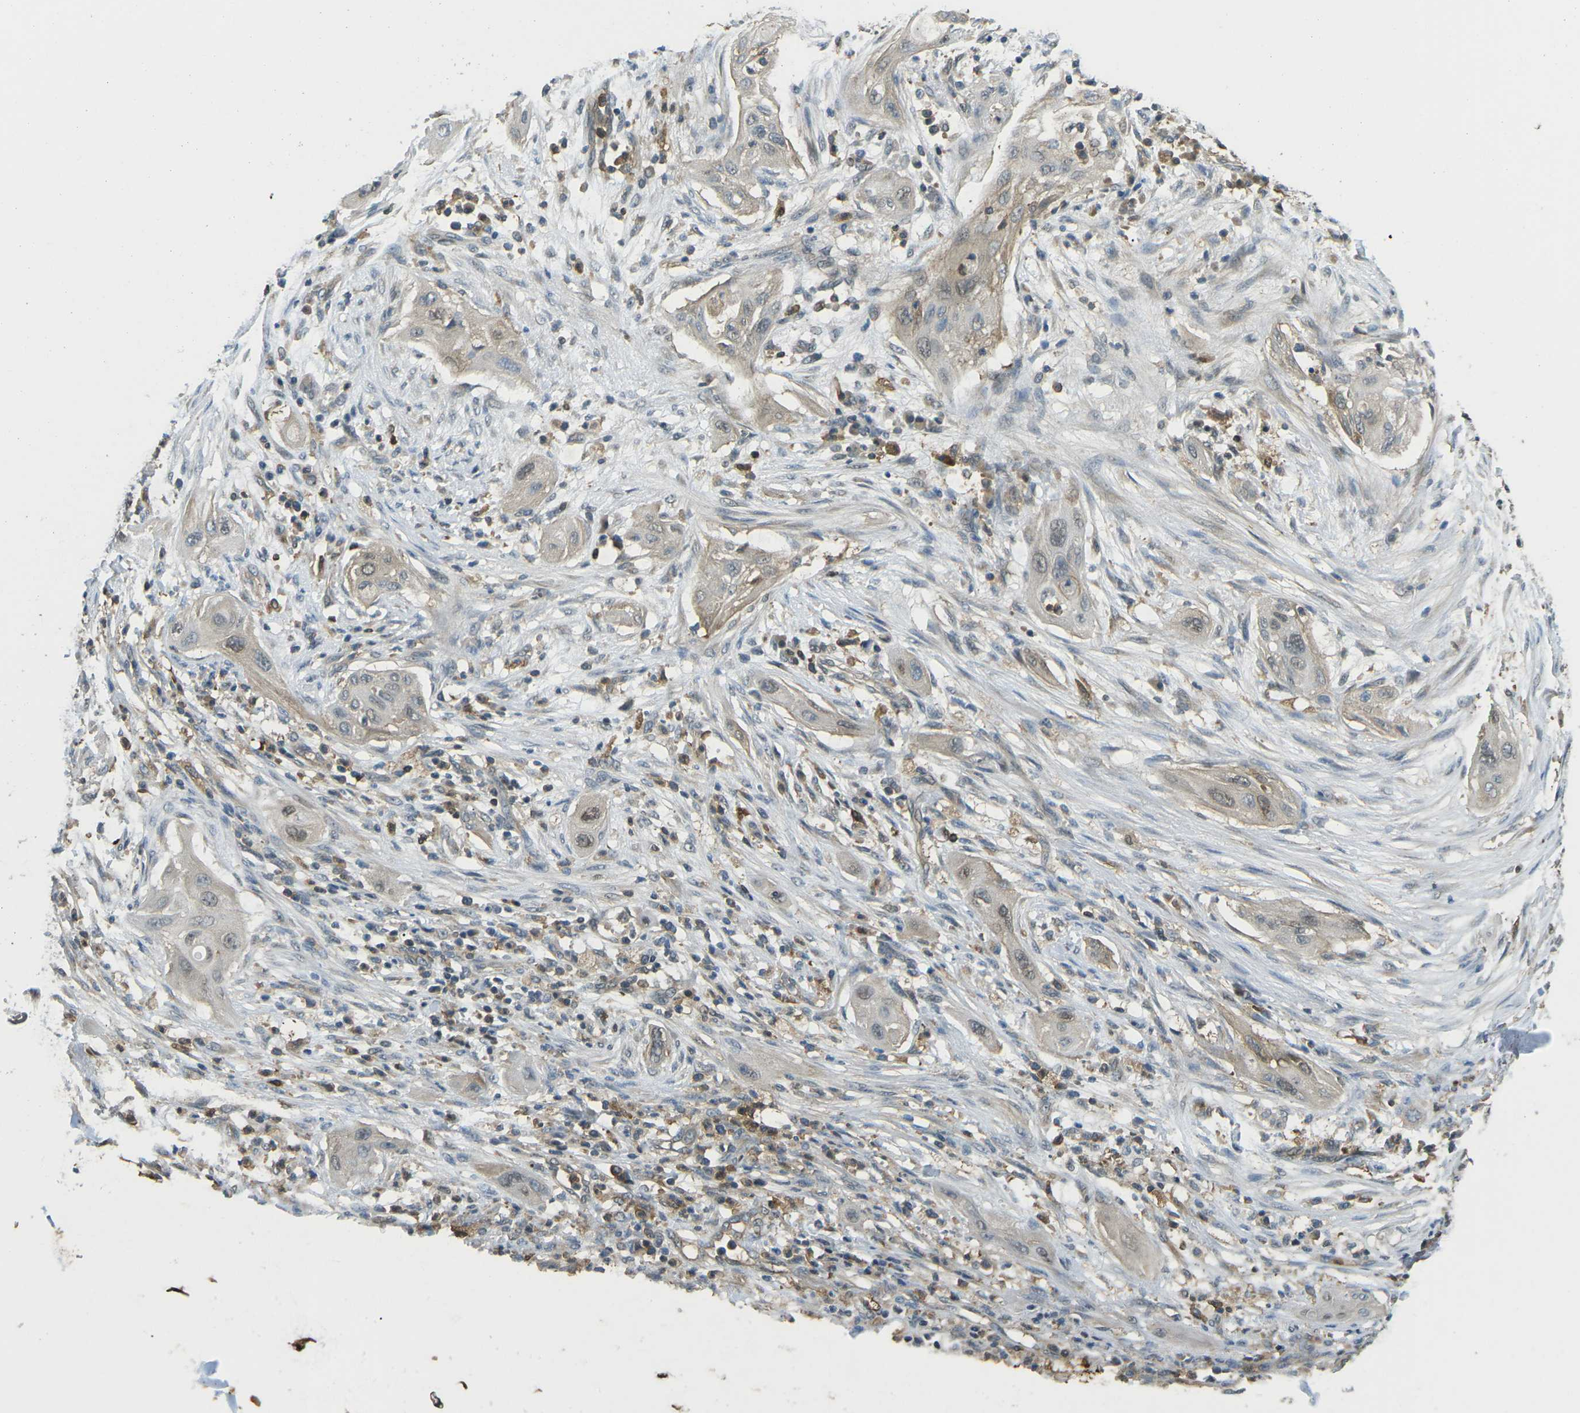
{"staining": {"intensity": "weak", "quantity": ">75%", "location": "cytoplasmic/membranous"}, "tissue": "lung cancer", "cell_type": "Tumor cells", "image_type": "cancer", "snomed": [{"axis": "morphology", "description": "Squamous cell carcinoma, NOS"}, {"axis": "topography", "description": "Lung"}], "caption": "IHC micrograph of human squamous cell carcinoma (lung) stained for a protein (brown), which displays low levels of weak cytoplasmic/membranous staining in about >75% of tumor cells.", "gene": "PIEZO2", "patient": {"sex": "female", "age": 47}}